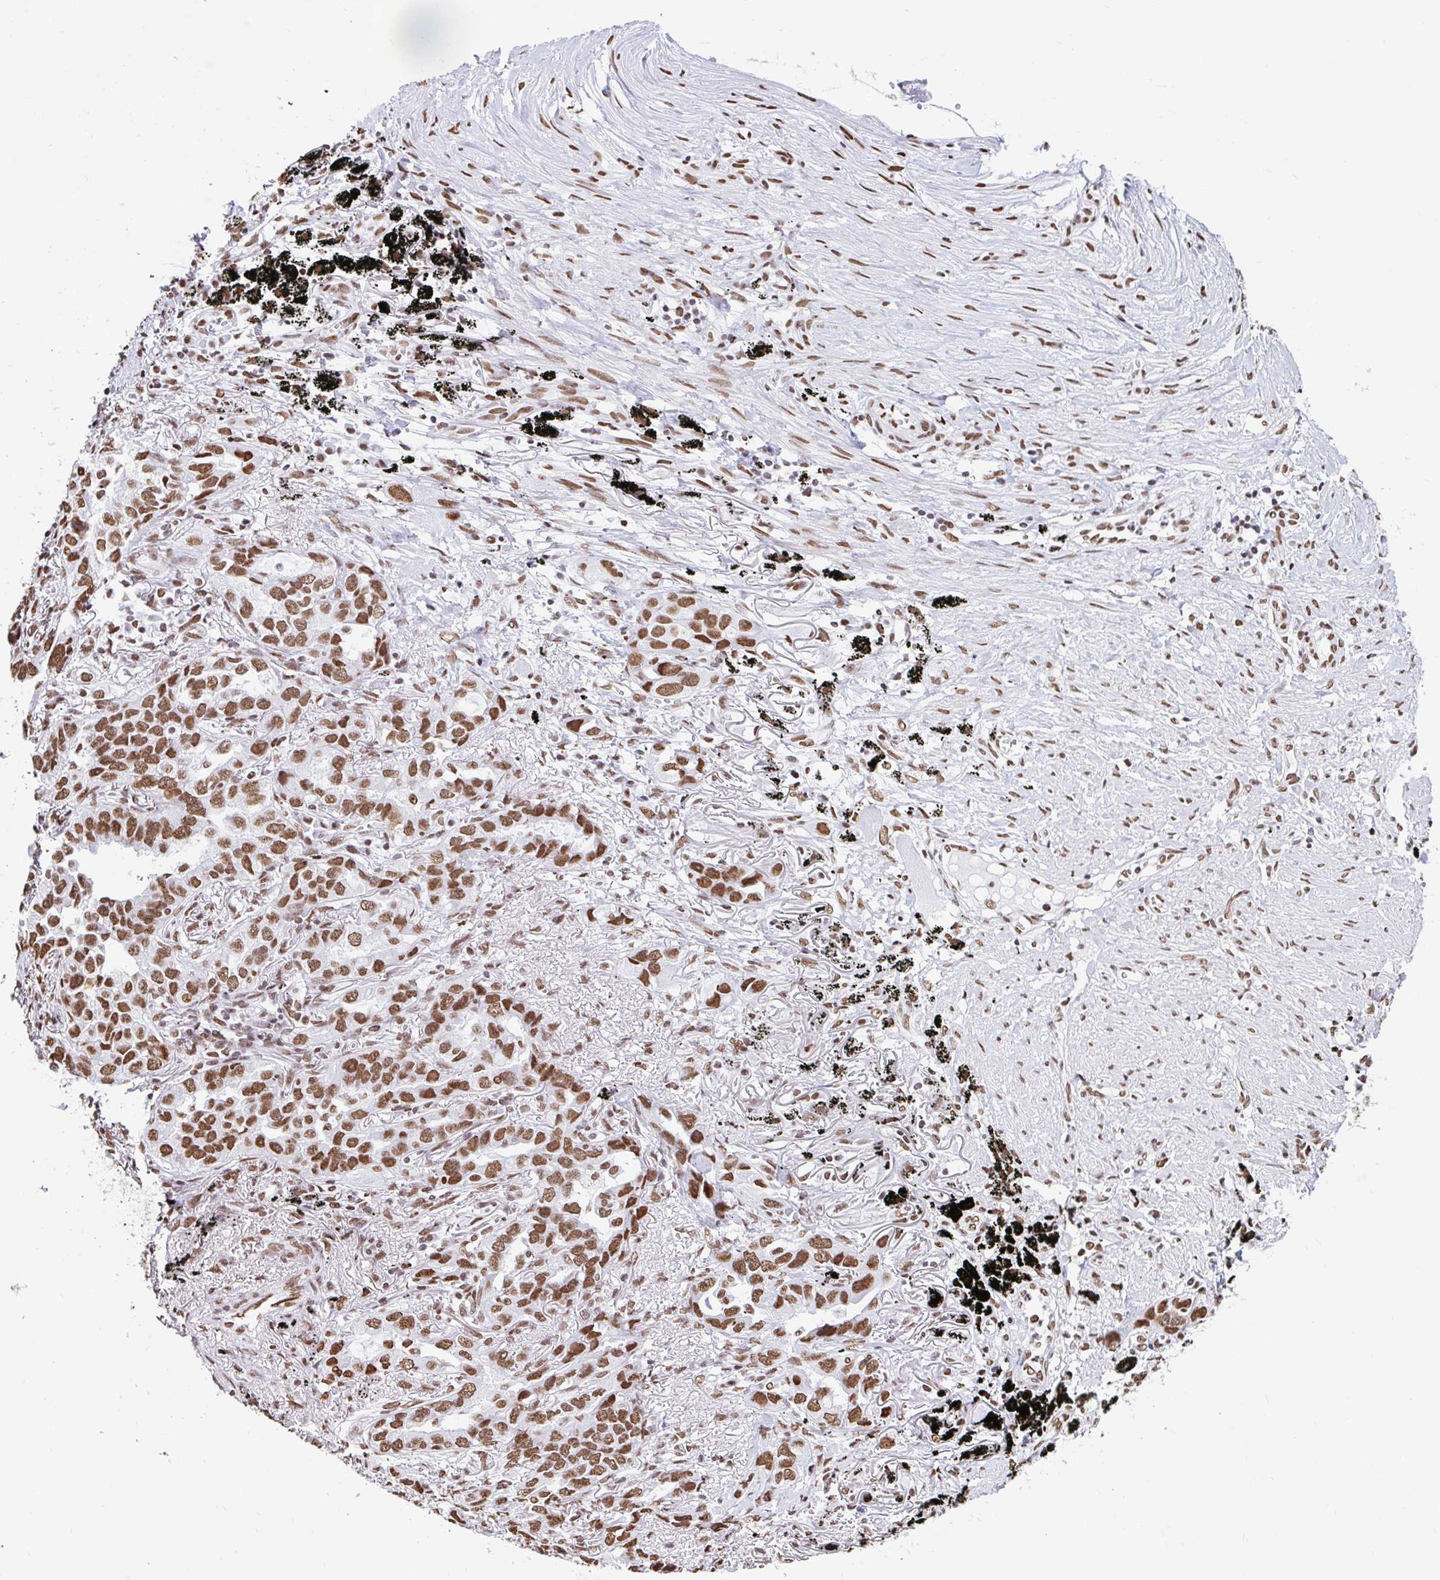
{"staining": {"intensity": "moderate", "quantity": ">75%", "location": "nuclear"}, "tissue": "lung cancer", "cell_type": "Tumor cells", "image_type": "cancer", "snomed": [{"axis": "morphology", "description": "Adenocarcinoma, NOS"}, {"axis": "topography", "description": "Lung"}], "caption": "A micrograph of human lung adenocarcinoma stained for a protein demonstrates moderate nuclear brown staining in tumor cells.", "gene": "KHDRBS1", "patient": {"sex": "male", "age": 67}}